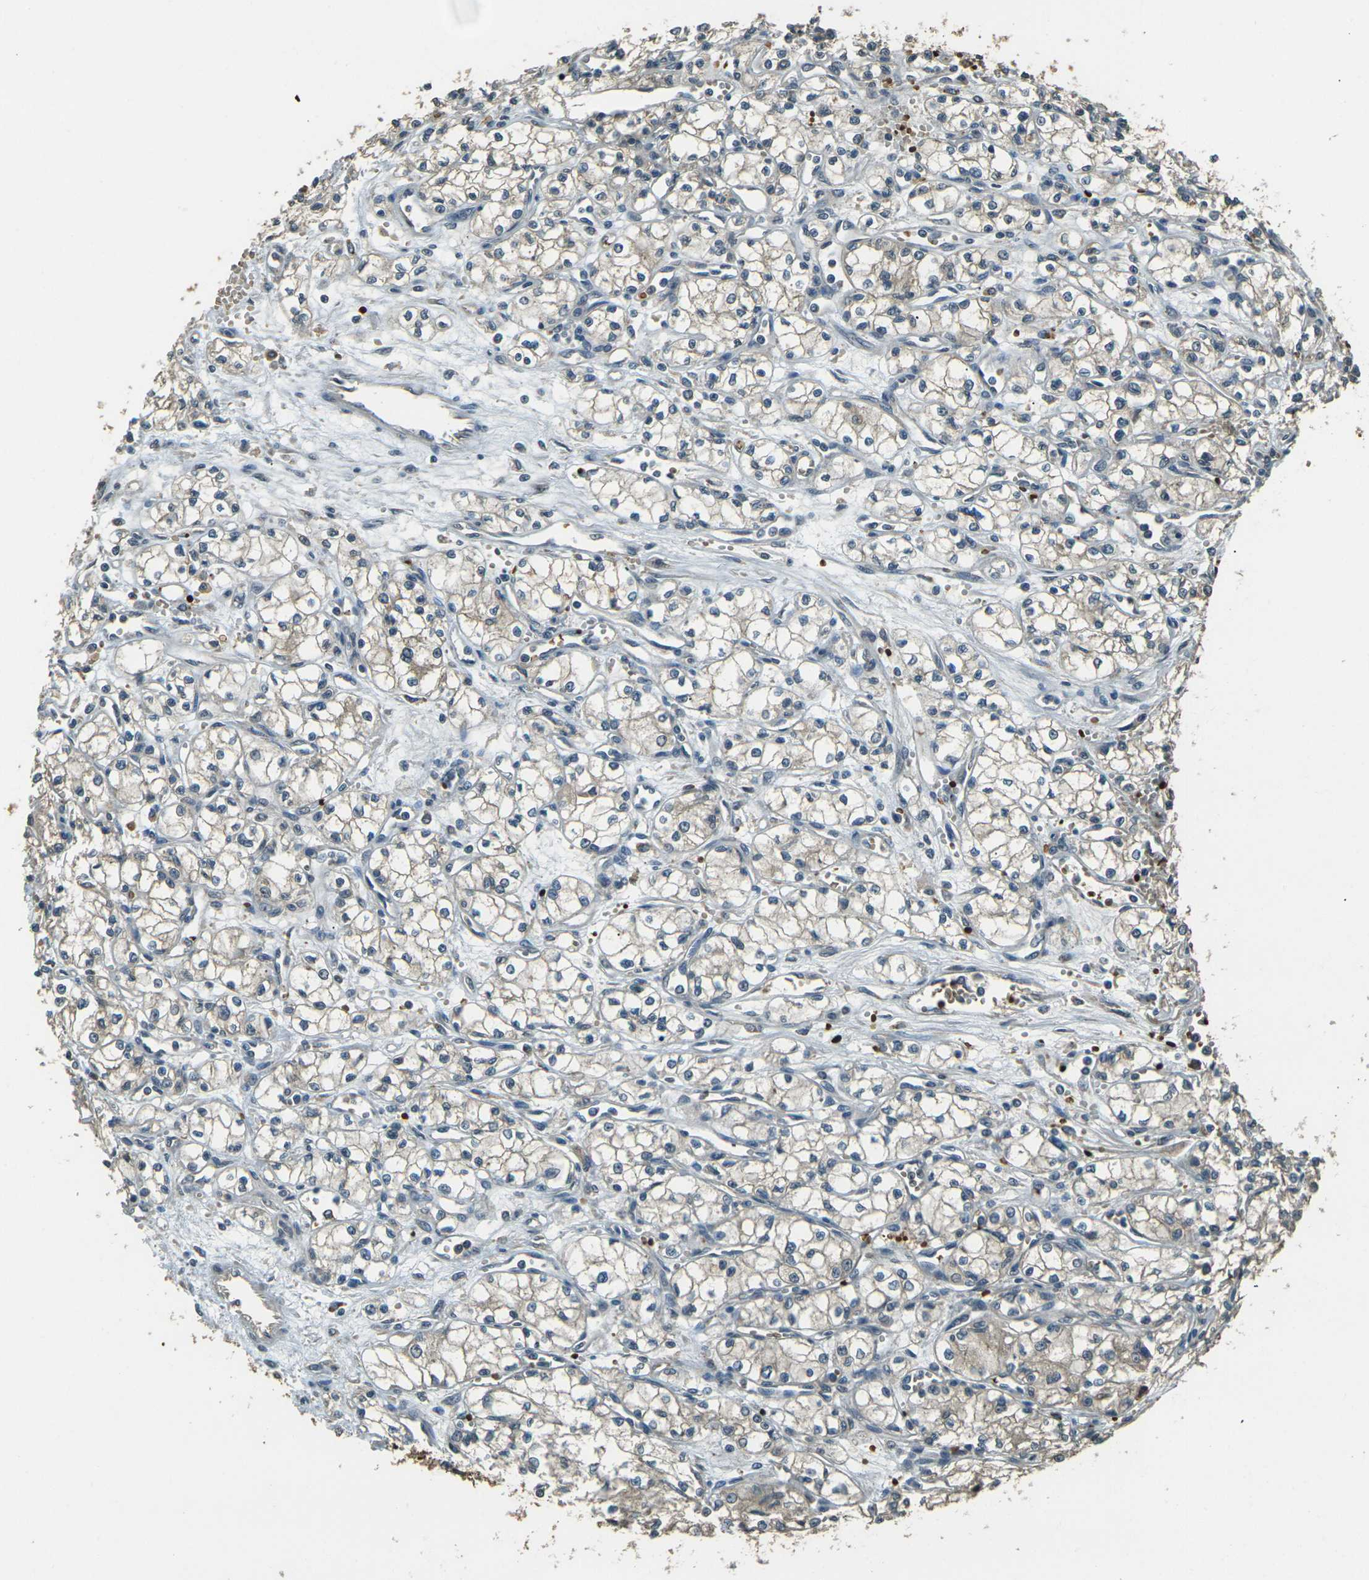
{"staining": {"intensity": "weak", "quantity": ">75%", "location": "cytoplasmic/membranous"}, "tissue": "renal cancer", "cell_type": "Tumor cells", "image_type": "cancer", "snomed": [{"axis": "morphology", "description": "Normal tissue, NOS"}, {"axis": "morphology", "description": "Adenocarcinoma, NOS"}, {"axis": "topography", "description": "Kidney"}], "caption": "IHC (DAB (3,3'-diaminobenzidine)) staining of human adenocarcinoma (renal) shows weak cytoplasmic/membranous protein expression in approximately >75% of tumor cells.", "gene": "TOR1A", "patient": {"sex": "male", "age": 59}}